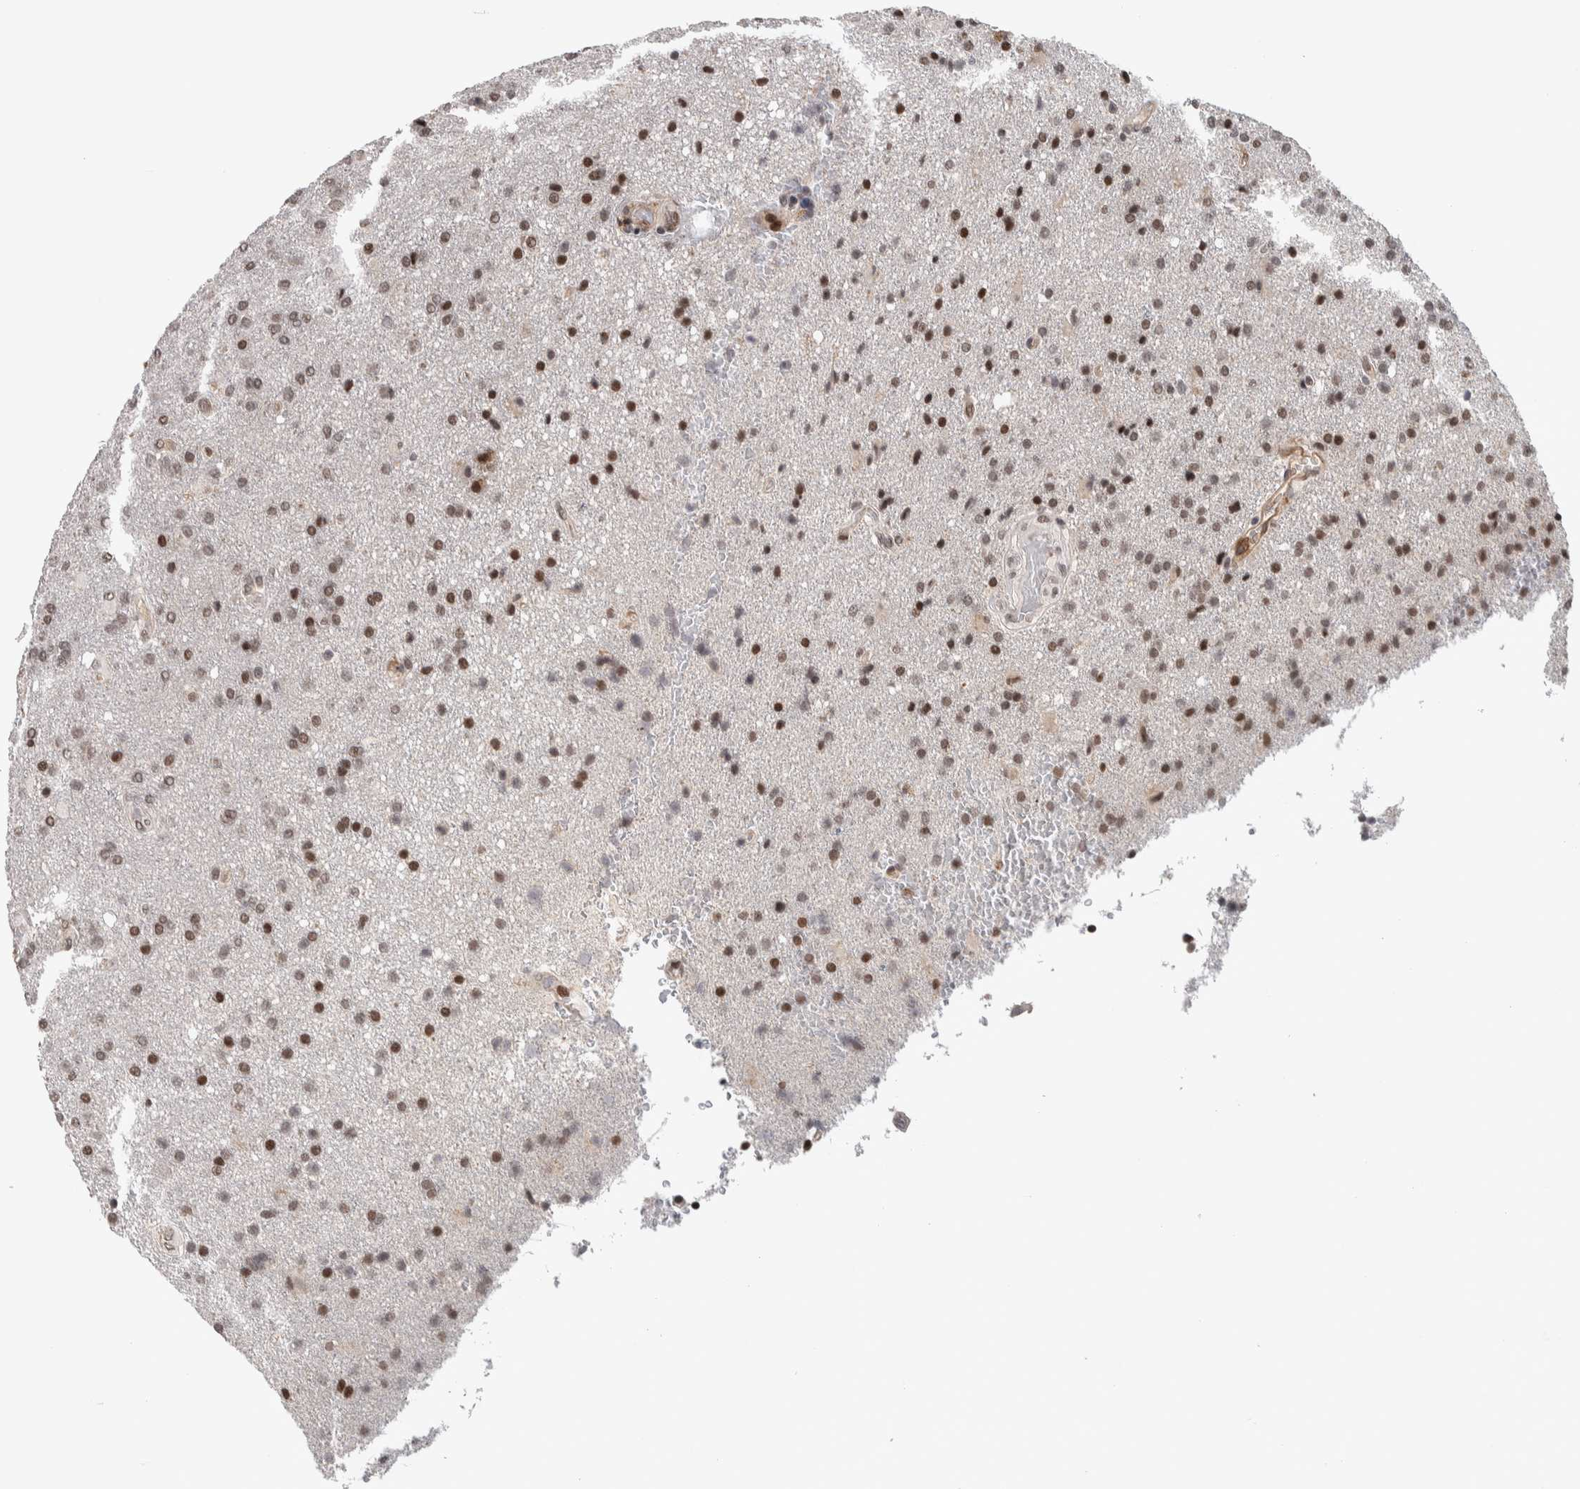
{"staining": {"intensity": "moderate", "quantity": ">75%", "location": "nuclear"}, "tissue": "glioma", "cell_type": "Tumor cells", "image_type": "cancer", "snomed": [{"axis": "morphology", "description": "Glioma, malignant, High grade"}, {"axis": "topography", "description": "Brain"}], "caption": "Brown immunohistochemical staining in malignant glioma (high-grade) demonstrates moderate nuclear staining in about >75% of tumor cells. (DAB = brown stain, brightfield microscopy at high magnification).", "gene": "ZSCAN21", "patient": {"sex": "male", "age": 72}}